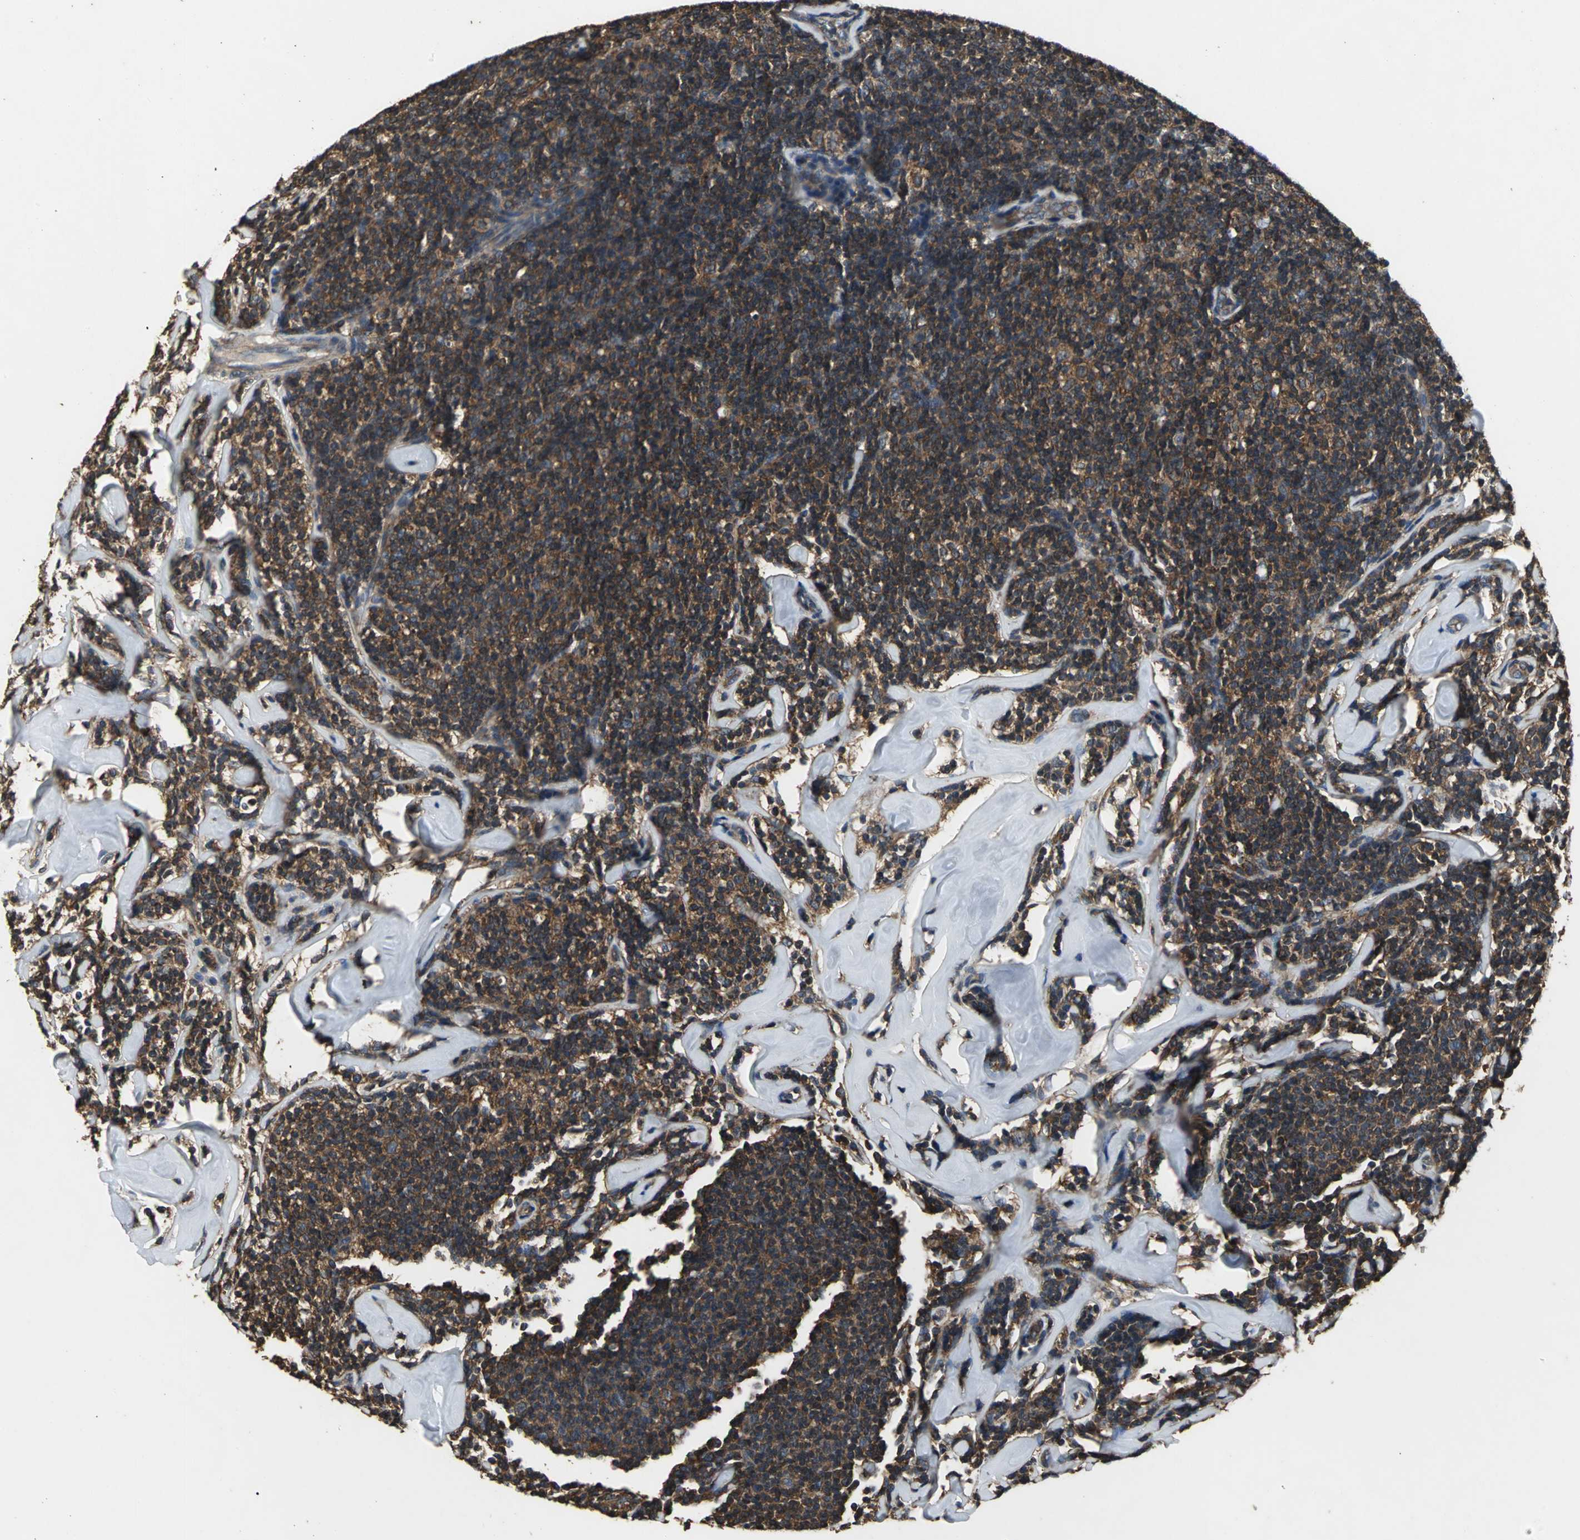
{"staining": {"intensity": "strong", "quantity": ">75%", "location": "cytoplasmic/membranous"}, "tissue": "lymphoma", "cell_type": "Tumor cells", "image_type": "cancer", "snomed": [{"axis": "morphology", "description": "Malignant lymphoma, non-Hodgkin's type, Low grade"}, {"axis": "topography", "description": "Lymph node"}], "caption": "Lymphoma stained with immunohistochemistry (IHC) reveals strong cytoplasmic/membranous positivity in about >75% of tumor cells.", "gene": "IRF3", "patient": {"sex": "female", "age": 56}}